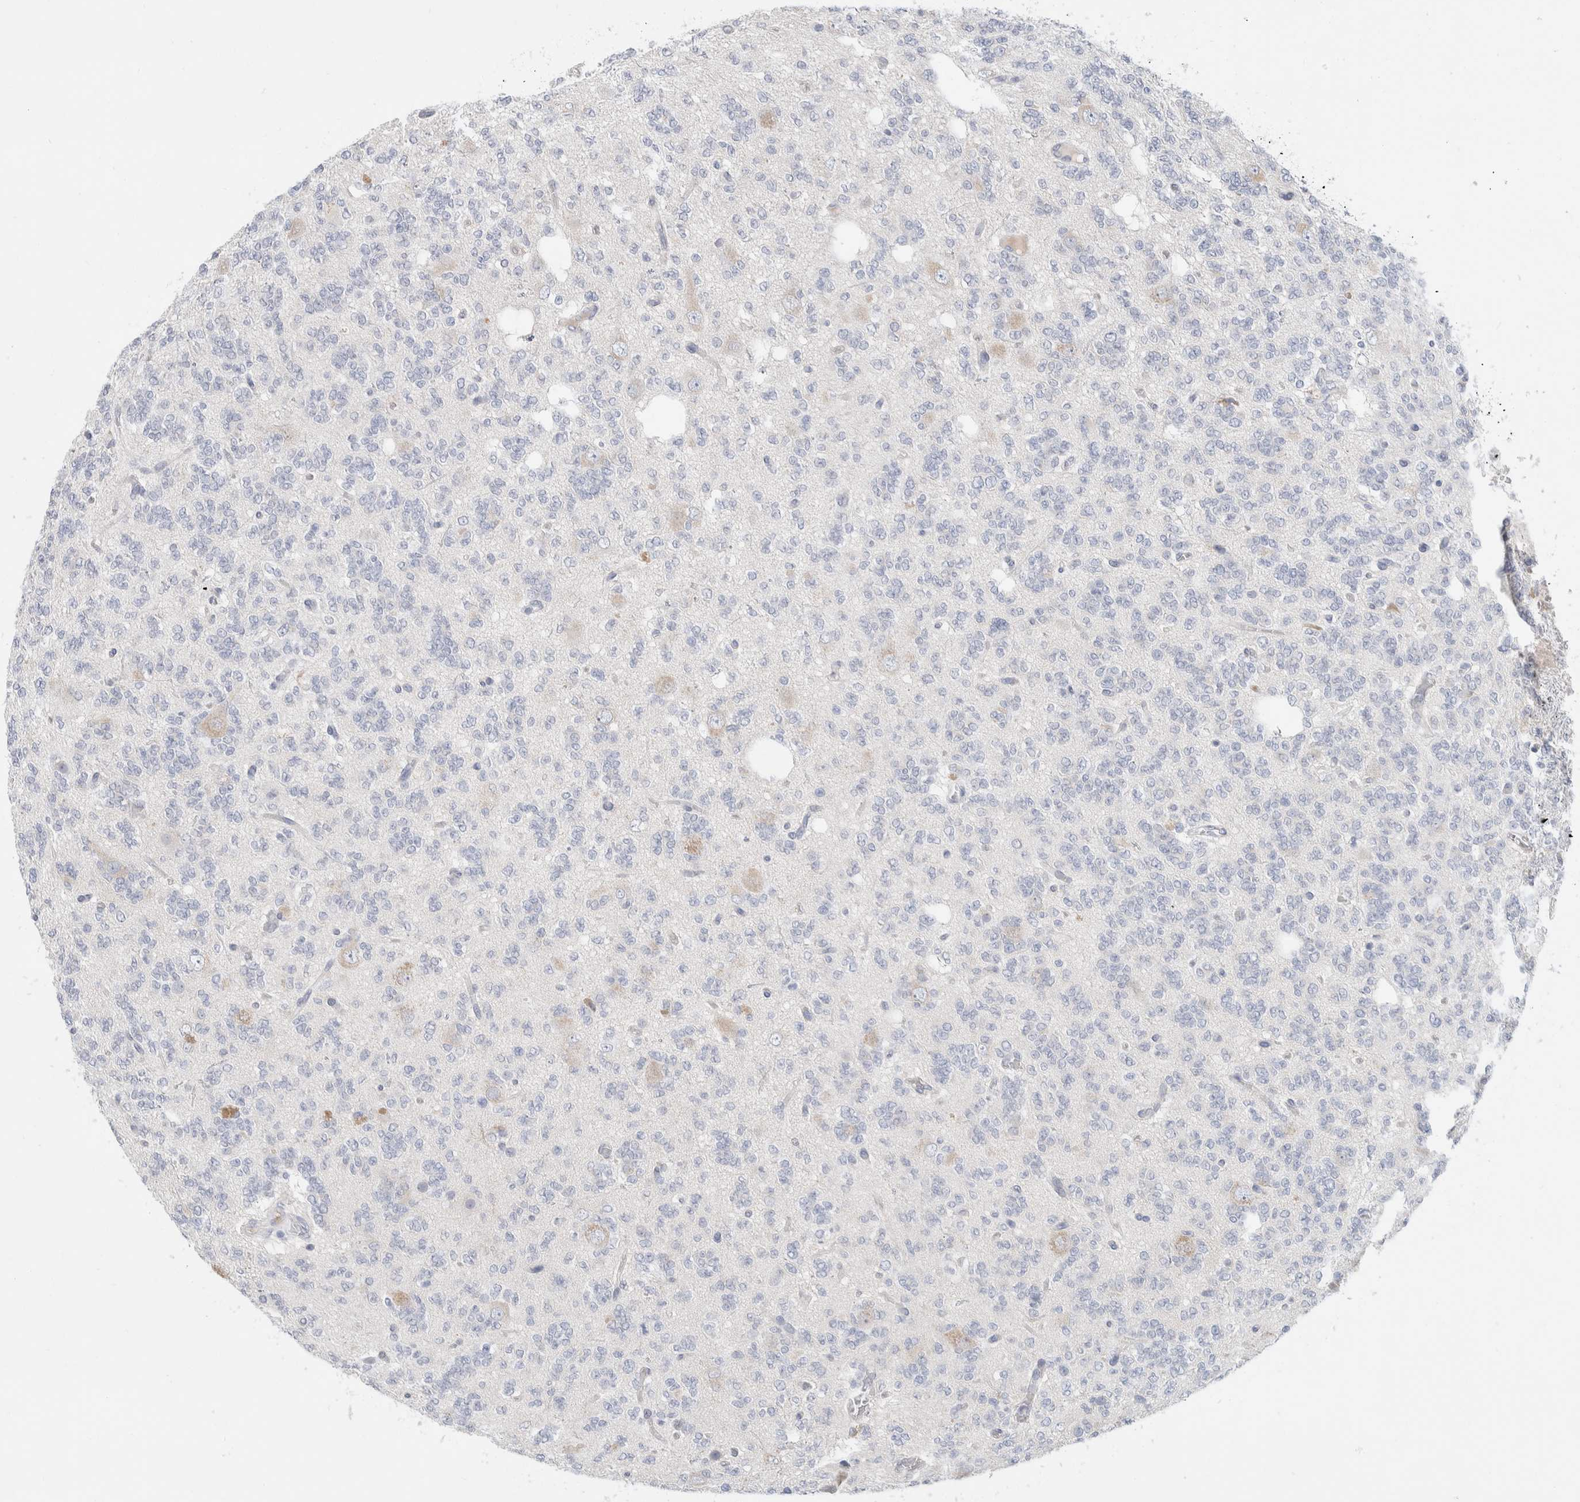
{"staining": {"intensity": "weak", "quantity": "<25%", "location": "cytoplasmic/membranous"}, "tissue": "glioma", "cell_type": "Tumor cells", "image_type": "cancer", "snomed": [{"axis": "morphology", "description": "Glioma, malignant, Low grade"}, {"axis": "topography", "description": "Brain"}], "caption": "High power microscopy micrograph of an IHC histopathology image of glioma, revealing no significant staining in tumor cells.", "gene": "RUSF1", "patient": {"sex": "male", "age": 38}}